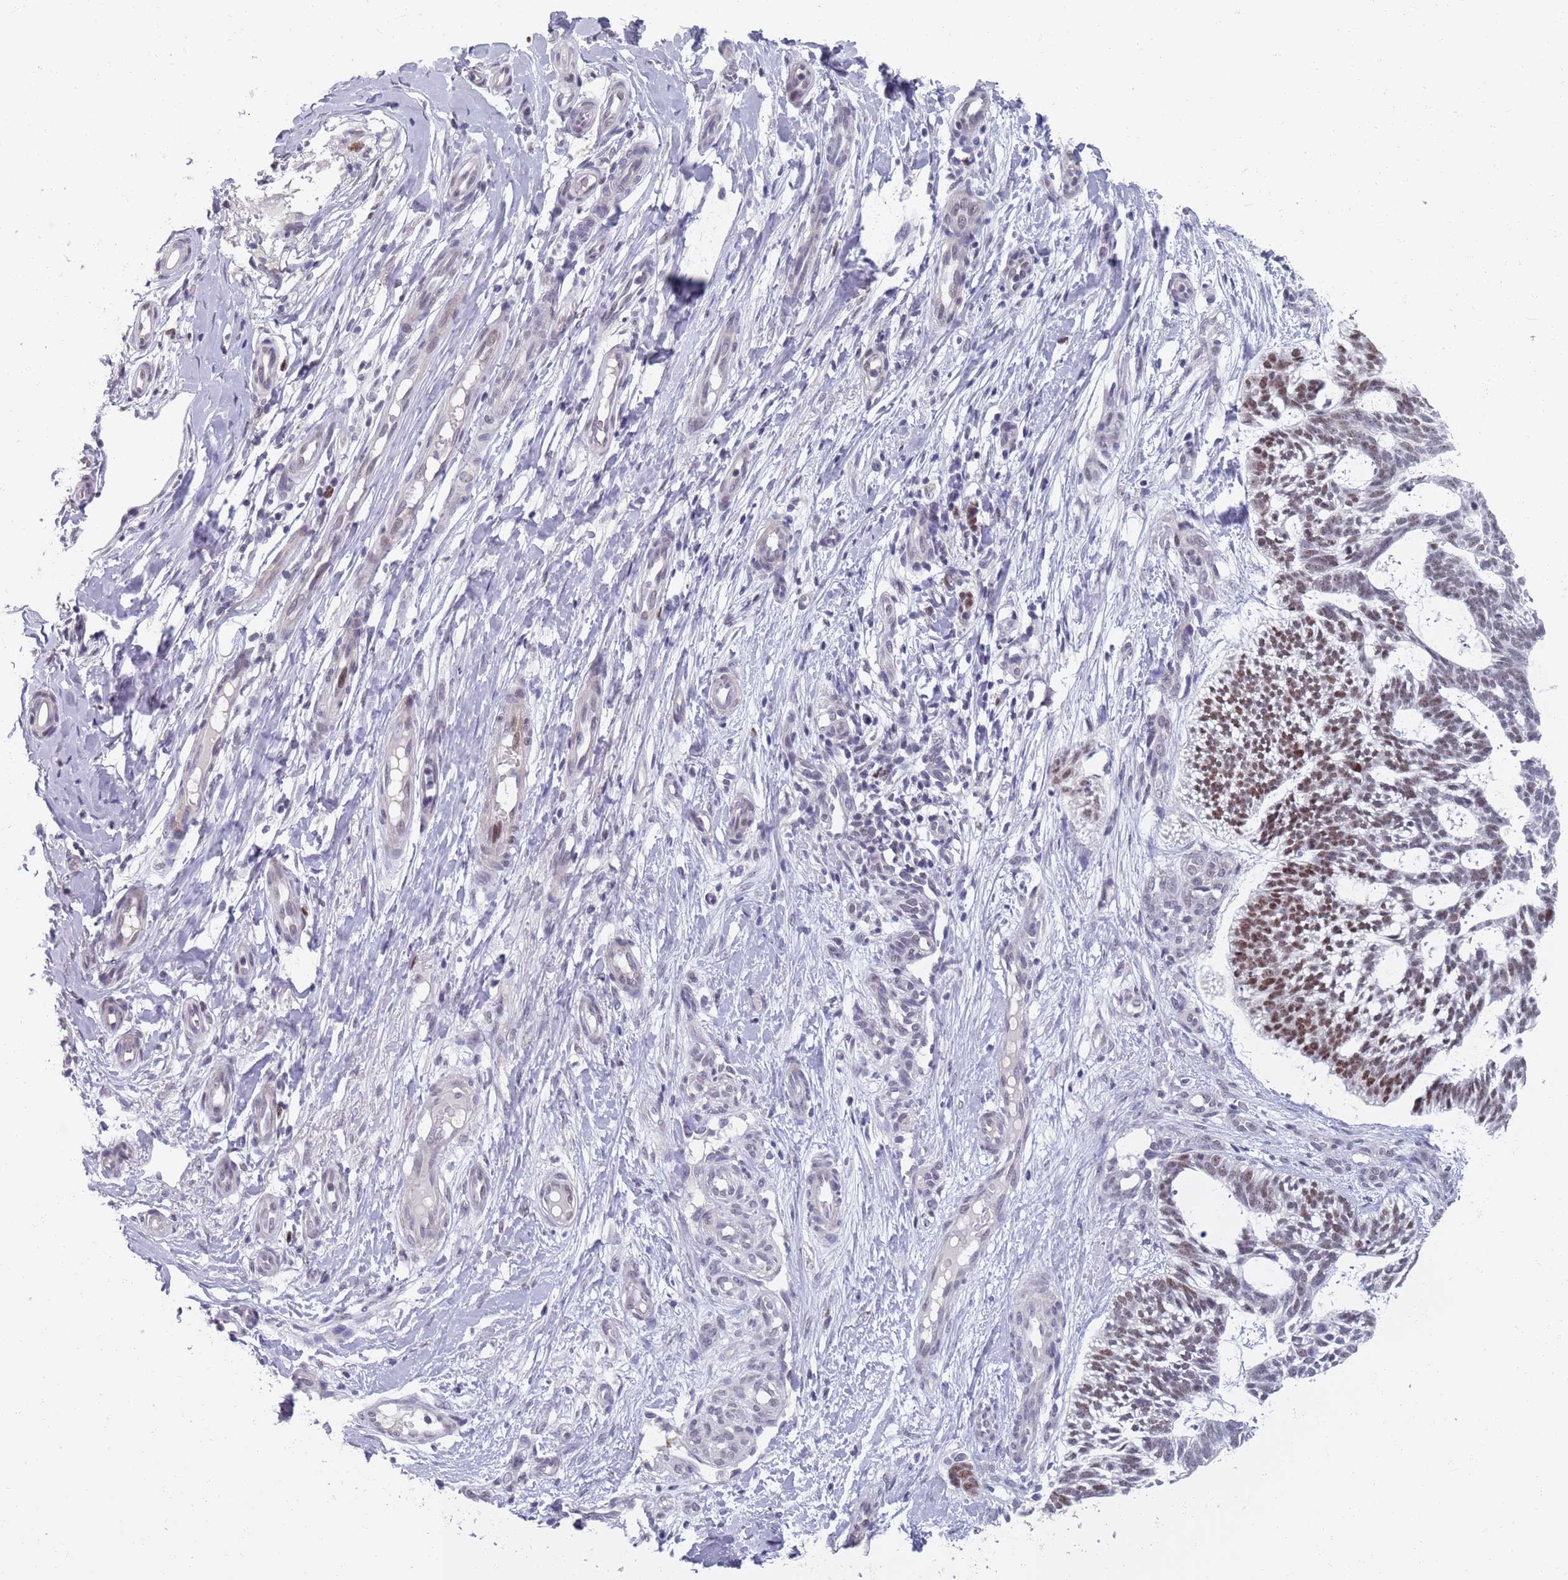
{"staining": {"intensity": "moderate", "quantity": "25%-75%", "location": "nuclear"}, "tissue": "skin cancer", "cell_type": "Tumor cells", "image_type": "cancer", "snomed": [{"axis": "morphology", "description": "Basal cell carcinoma"}, {"axis": "topography", "description": "Skin"}], "caption": "This micrograph demonstrates skin cancer (basal cell carcinoma) stained with immunohistochemistry to label a protein in brown. The nuclear of tumor cells show moderate positivity for the protein. Nuclei are counter-stained blue.", "gene": "SAMD1", "patient": {"sex": "male", "age": 88}}